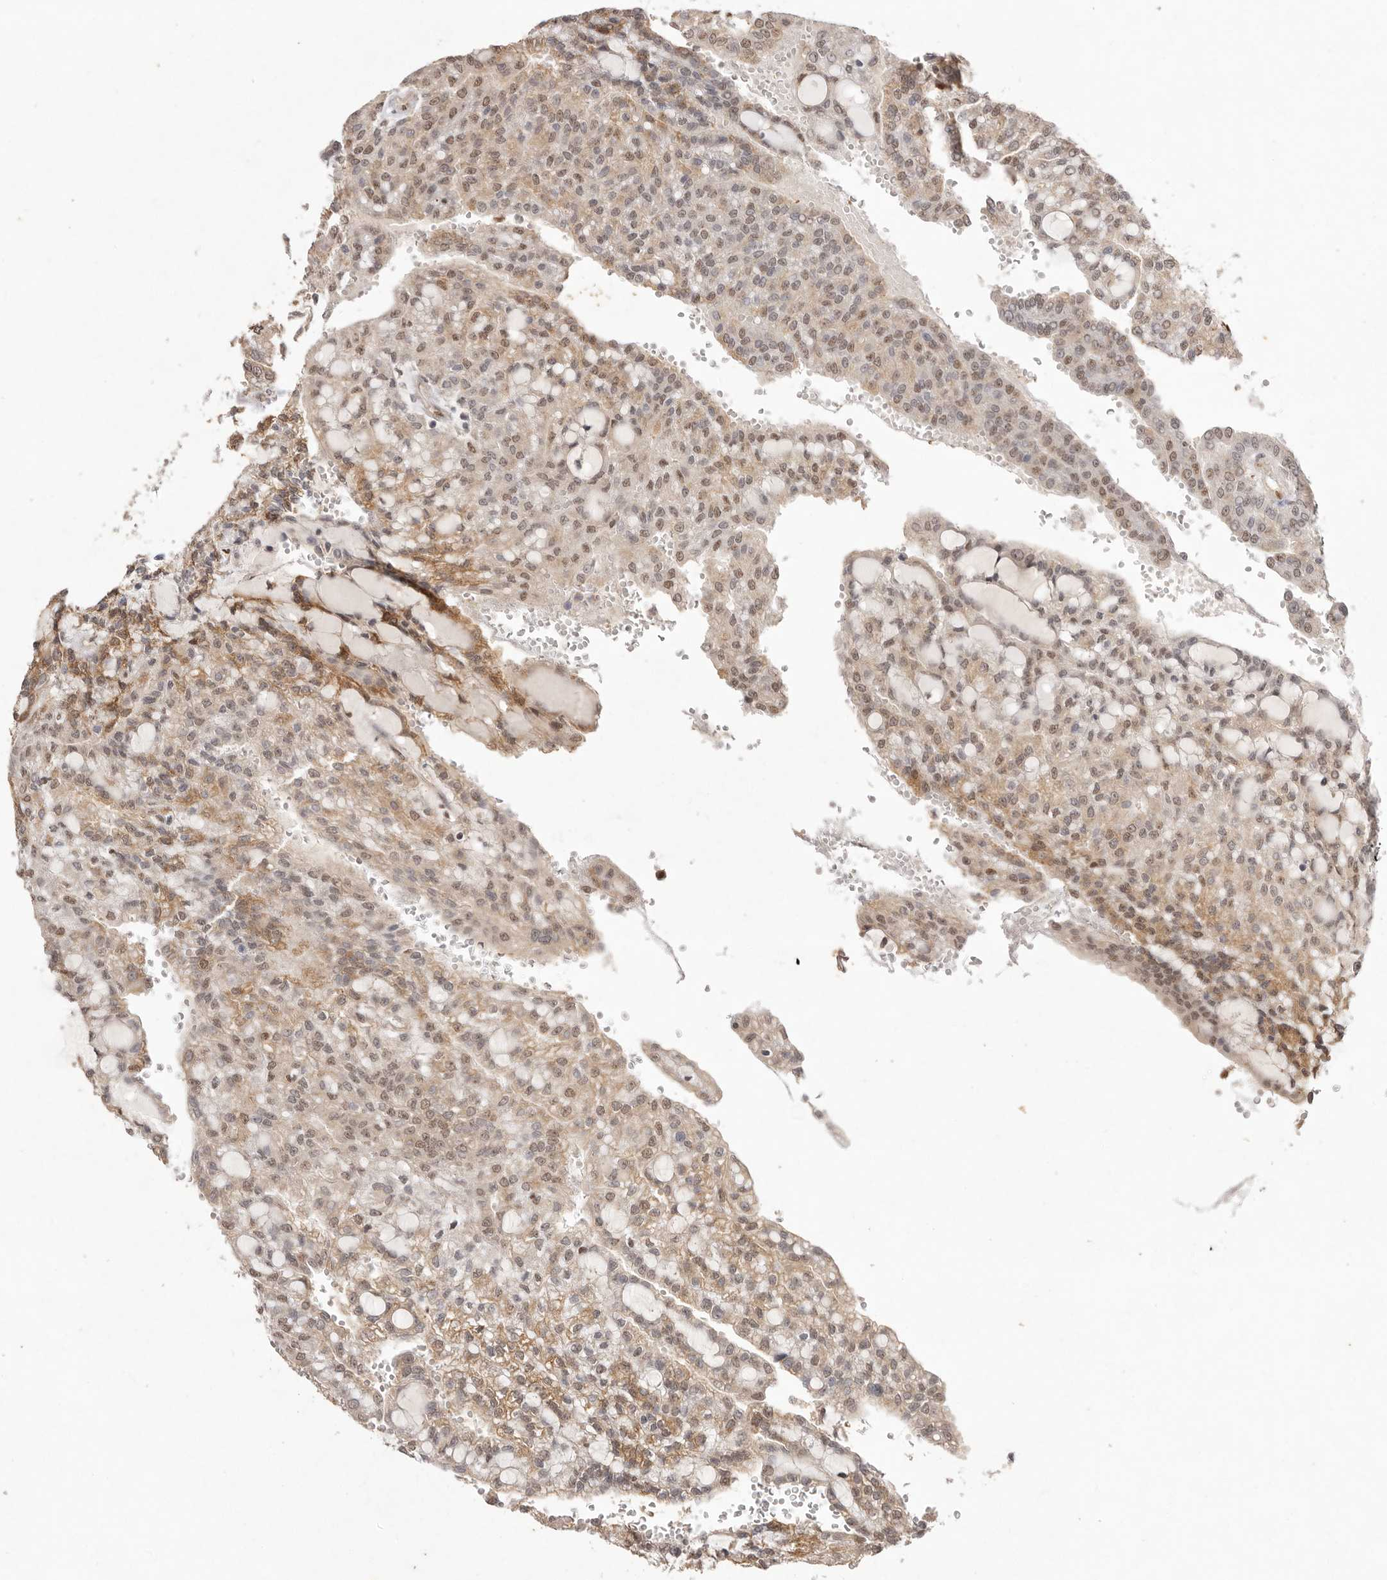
{"staining": {"intensity": "moderate", "quantity": ">75%", "location": "cytoplasmic/membranous,nuclear"}, "tissue": "renal cancer", "cell_type": "Tumor cells", "image_type": "cancer", "snomed": [{"axis": "morphology", "description": "Adenocarcinoma, NOS"}, {"axis": "topography", "description": "Kidney"}], "caption": "Moderate cytoplasmic/membranous and nuclear expression for a protein is seen in approximately >75% of tumor cells of renal cancer (adenocarcinoma) using immunohistochemistry.", "gene": "TADA1", "patient": {"sex": "male", "age": 63}}